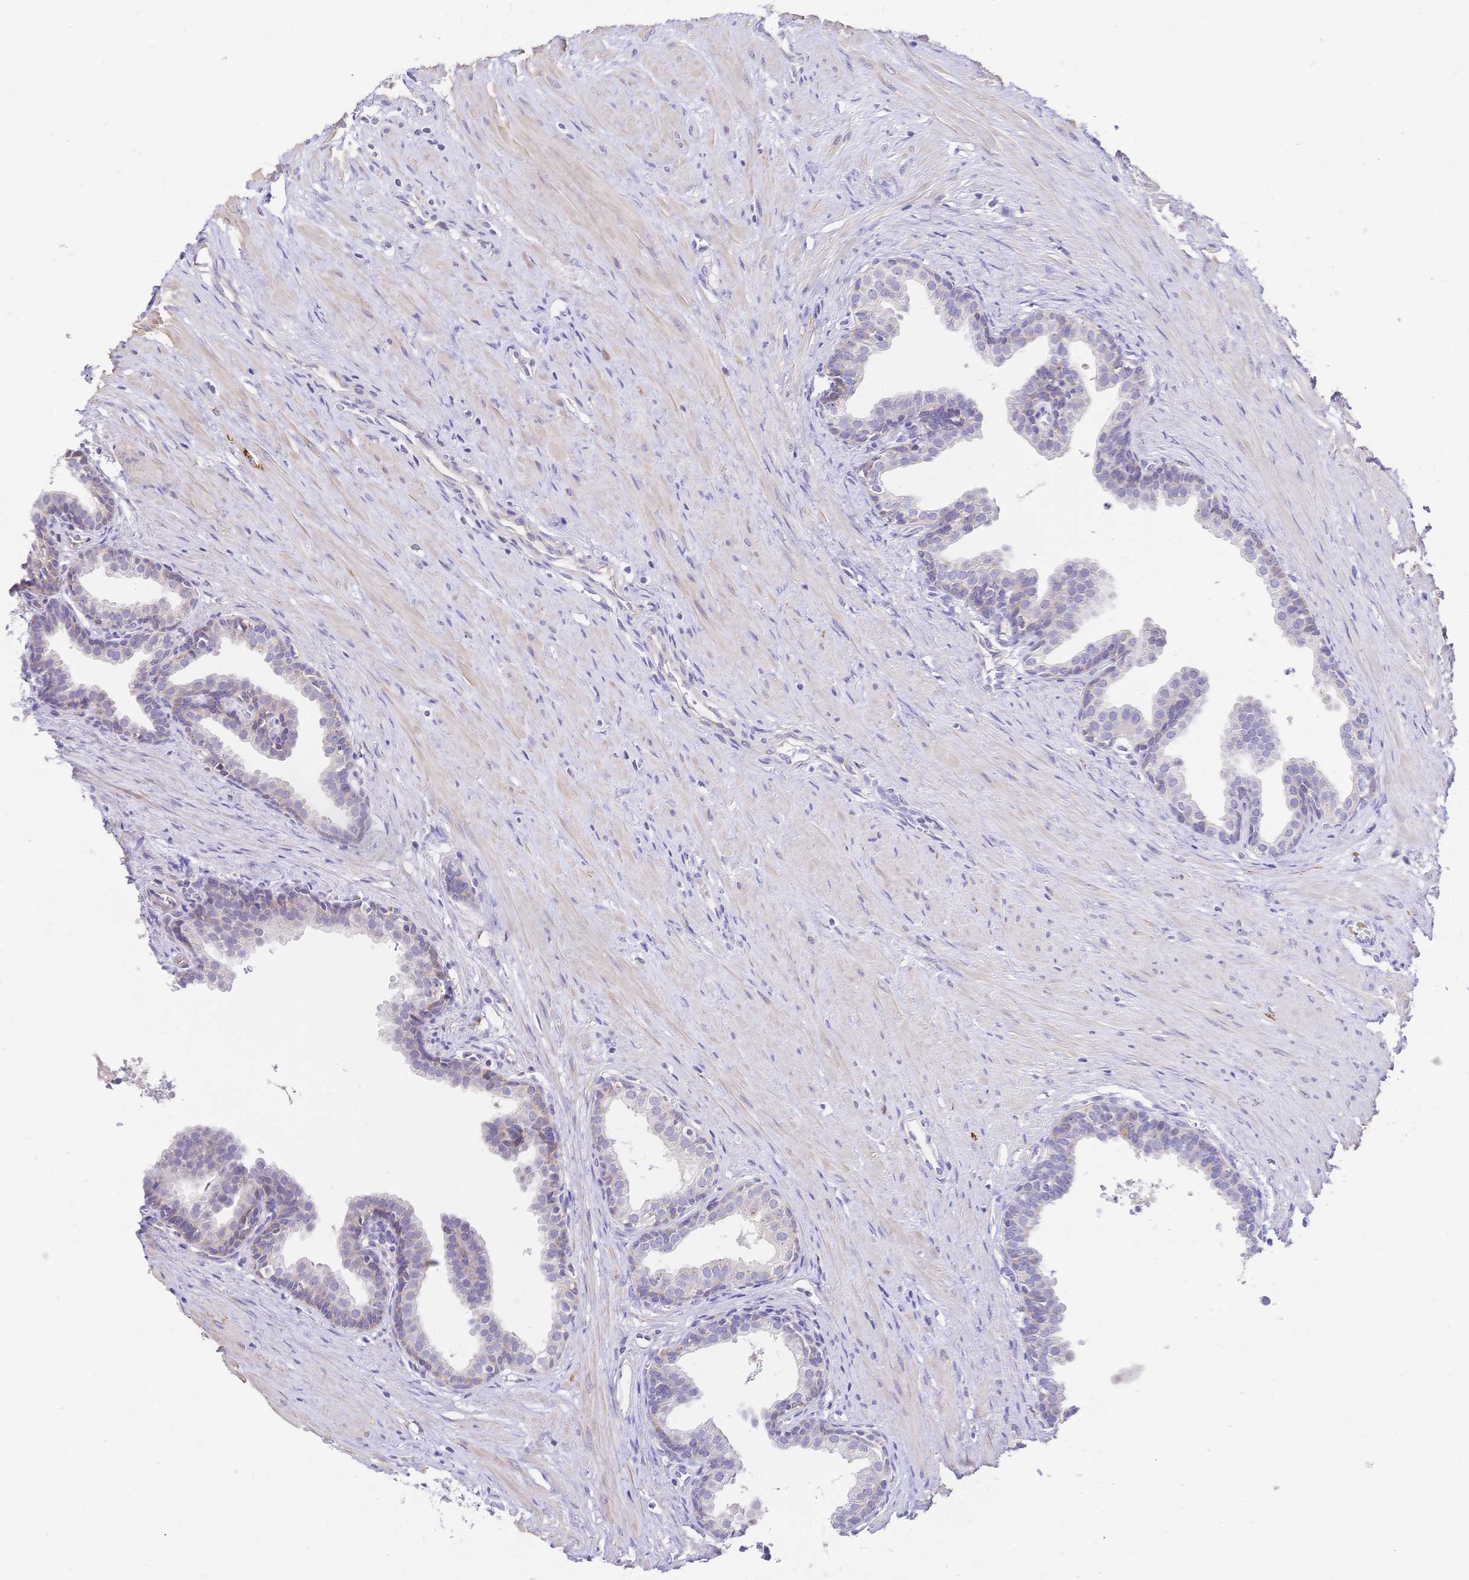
{"staining": {"intensity": "weak", "quantity": "<25%", "location": "cytoplasmic/membranous"}, "tissue": "prostate", "cell_type": "Glandular cells", "image_type": "normal", "snomed": [{"axis": "morphology", "description": "Normal tissue, NOS"}, {"axis": "topography", "description": "Prostate"}, {"axis": "topography", "description": "Peripheral nerve tissue"}], "caption": "Image shows no protein positivity in glandular cells of unremarkable prostate. The staining is performed using DAB (3,3'-diaminobenzidine) brown chromogen with nuclei counter-stained in using hematoxylin.", "gene": "CLEC18A", "patient": {"sex": "male", "age": 55}}